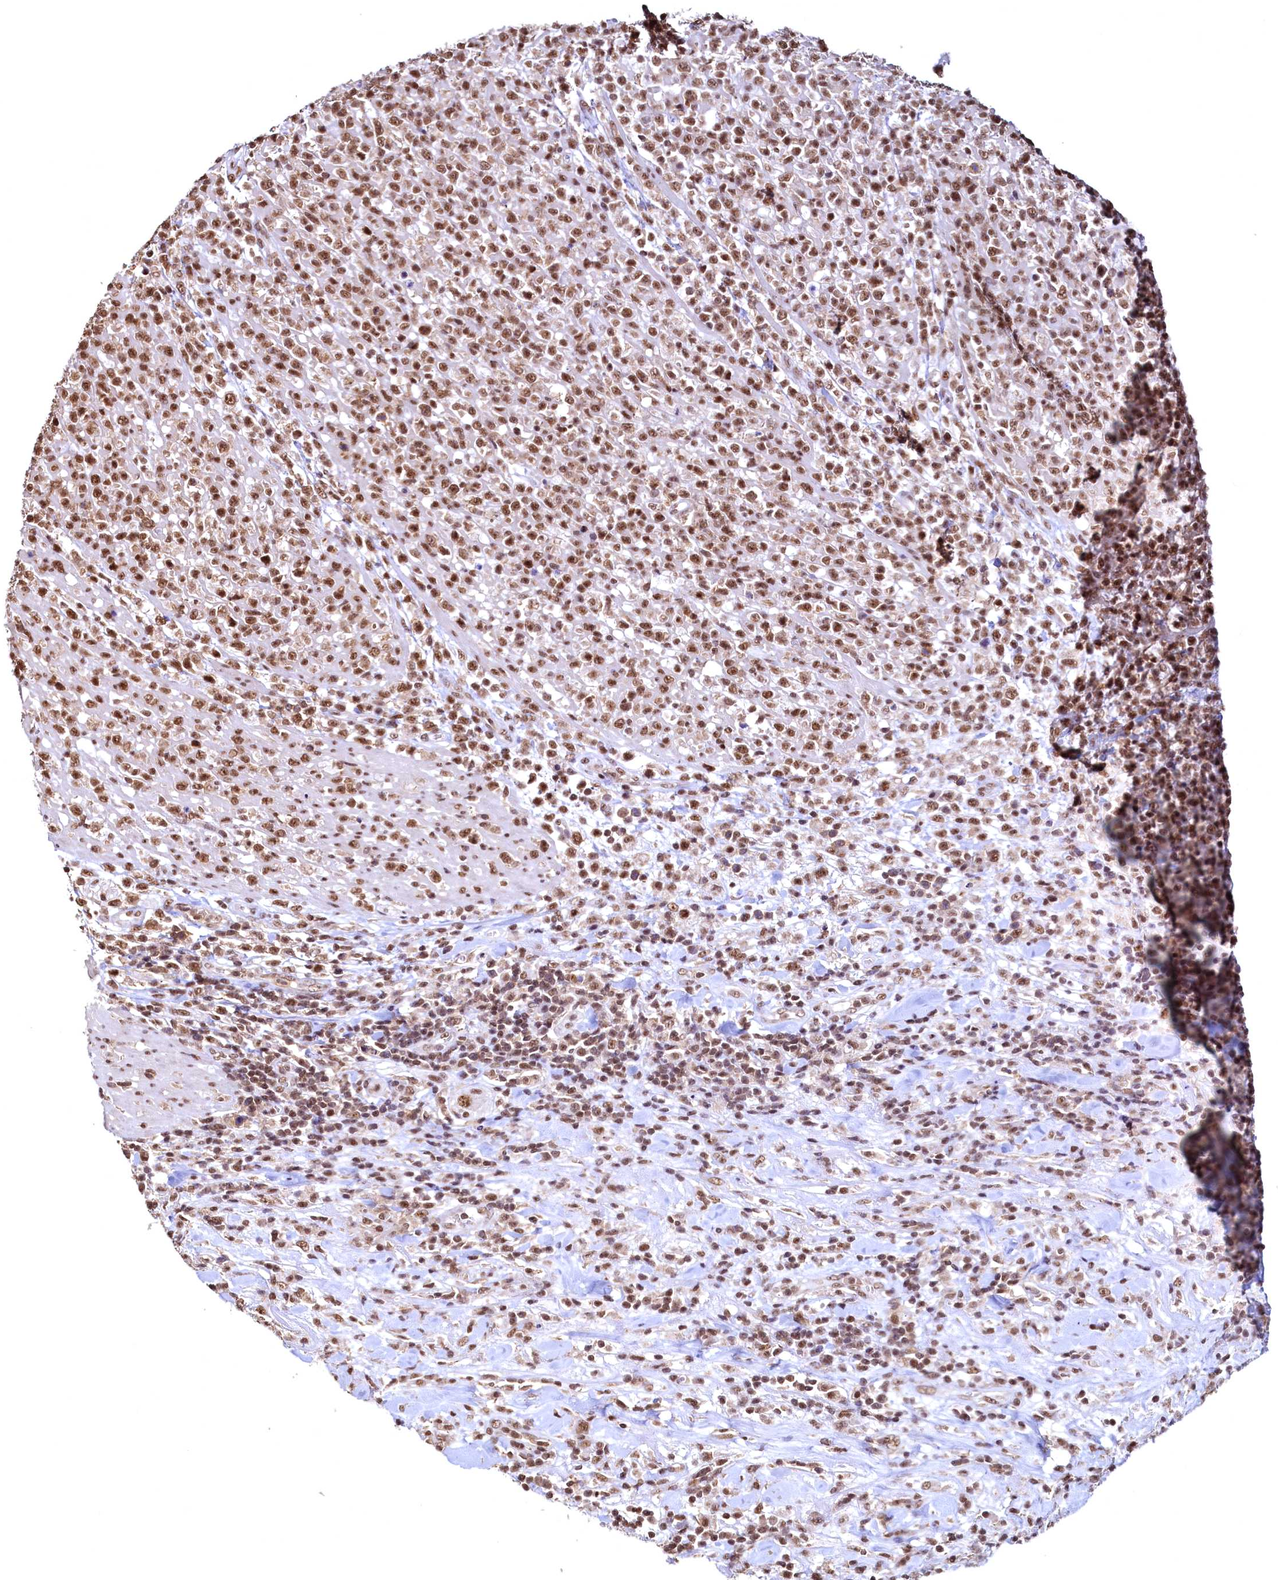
{"staining": {"intensity": "strong", "quantity": ">75%", "location": "nuclear"}, "tissue": "lymphoma", "cell_type": "Tumor cells", "image_type": "cancer", "snomed": [{"axis": "morphology", "description": "Malignant lymphoma, non-Hodgkin's type, High grade"}, {"axis": "topography", "description": "Colon"}], "caption": "A histopathology image of human malignant lymphoma, non-Hodgkin's type (high-grade) stained for a protein reveals strong nuclear brown staining in tumor cells.", "gene": "RSRC2", "patient": {"sex": "female", "age": 53}}